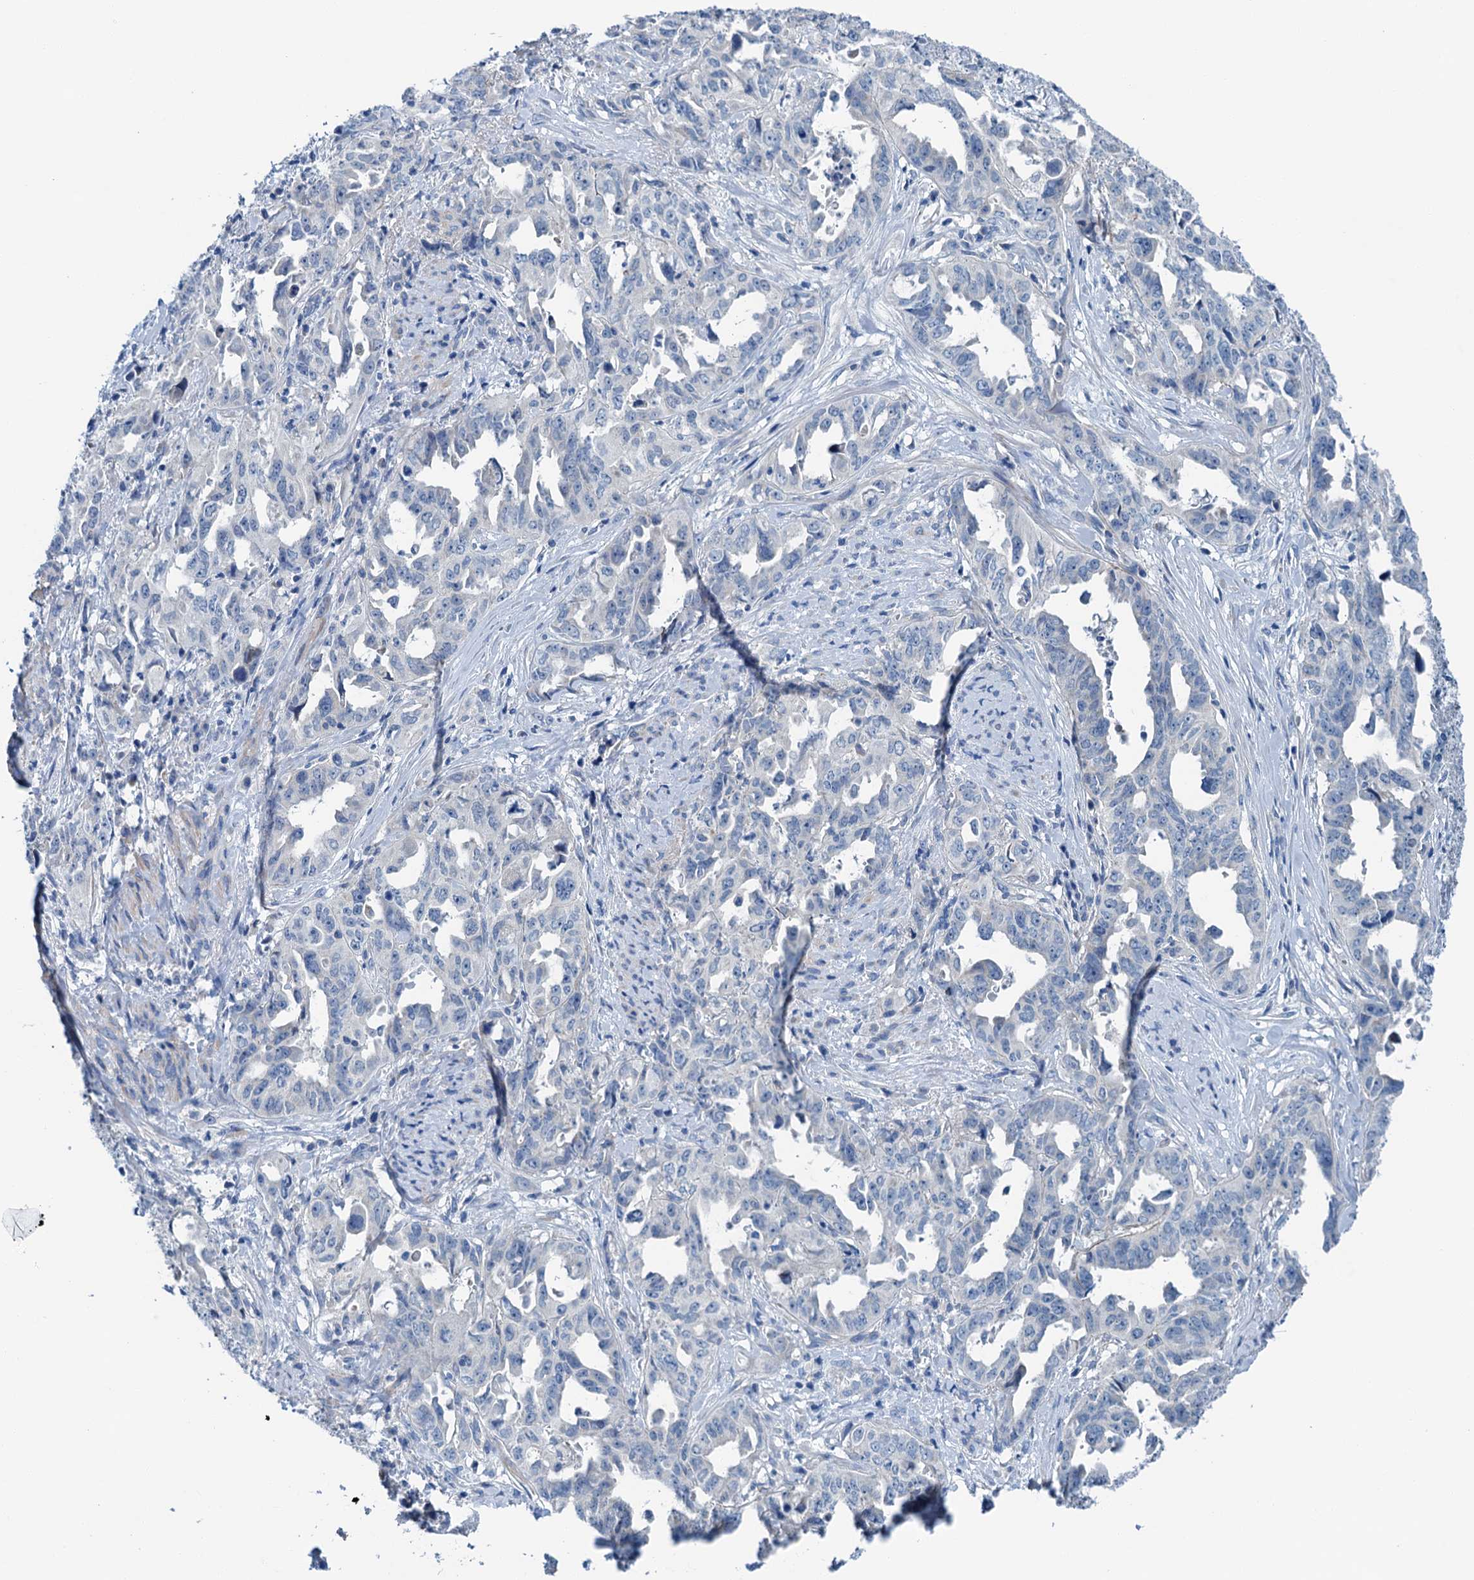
{"staining": {"intensity": "negative", "quantity": "none", "location": "none"}, "tissue": "endometrial cancer", "cell_type": "Tumor cells", "image_type": "cancer", "snomed": [{"axis": "morphology", "description": "Adenocarcinoma, NOS"}, {"axis": "topography", "description": "Endometrium"}], "caption": "Immunohistochemistry micrograph of human endometrial cancer (adenocarcinoma) stained for a protein (brown), which exhibits no positivity in tumor cells.", "gene": "KNDC1", "patient": {"sex": "female", "age": 65}}